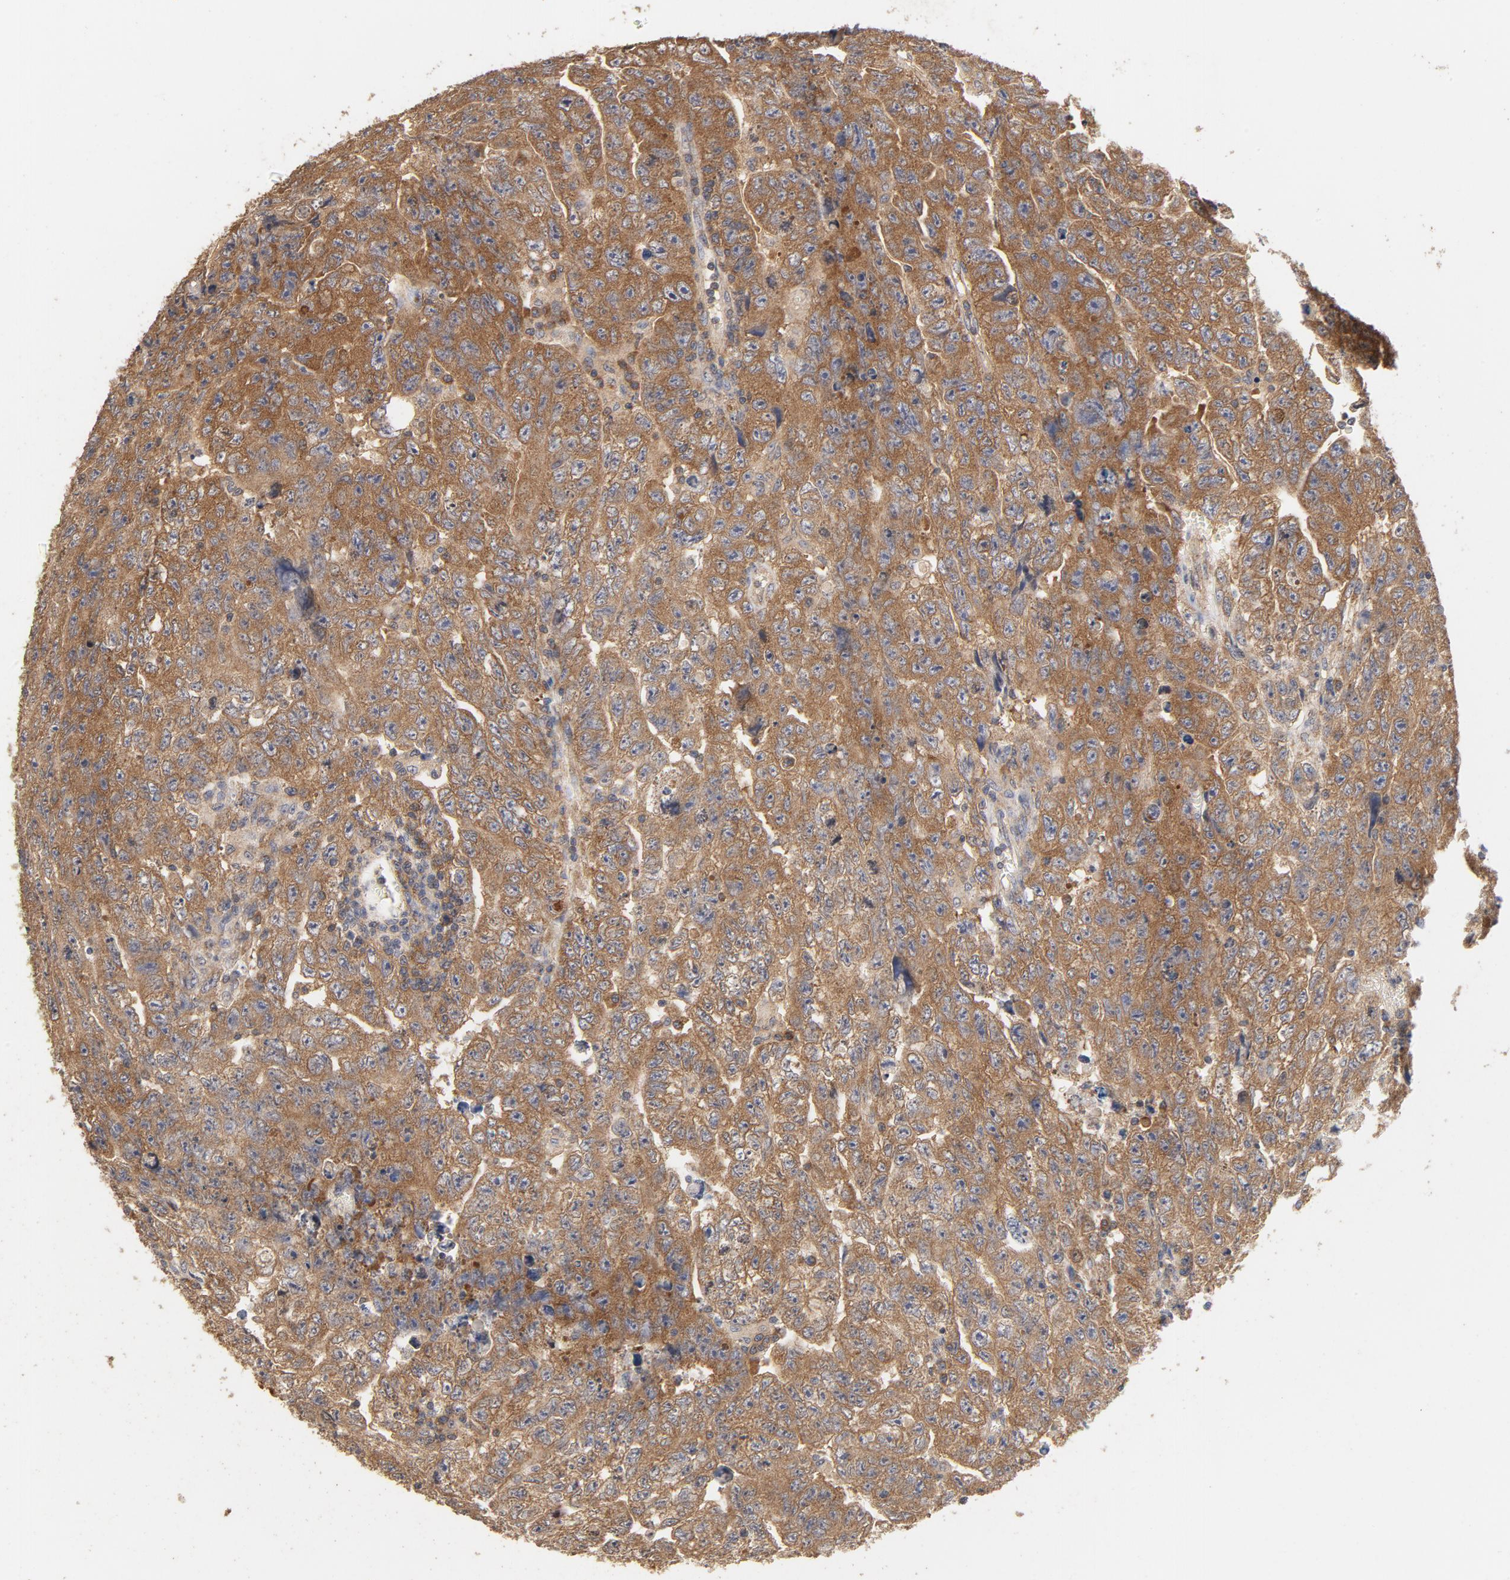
{"staining": {"intensity": "moderate", "quantity": ">75%", "location": "cytoplasmic/membranous"}, "tissue": "testis cancer", "cell_type": "Tumor cells", "image_type": "cancer", "snomed": [{"axis": "morphology", "description": "Carcinoma, Embryonal, NOS"}, {"axis": "topography", "description": "Testis"}], "caption": "Immunohistochemistry (IHC) of testis cancer exhibits medium levels of moderate cytoplasmic/membranous positivity in approximately >75% of tumor cells.", "gene": "DDX6", "patient": {"sex": "male", "age": 28}}